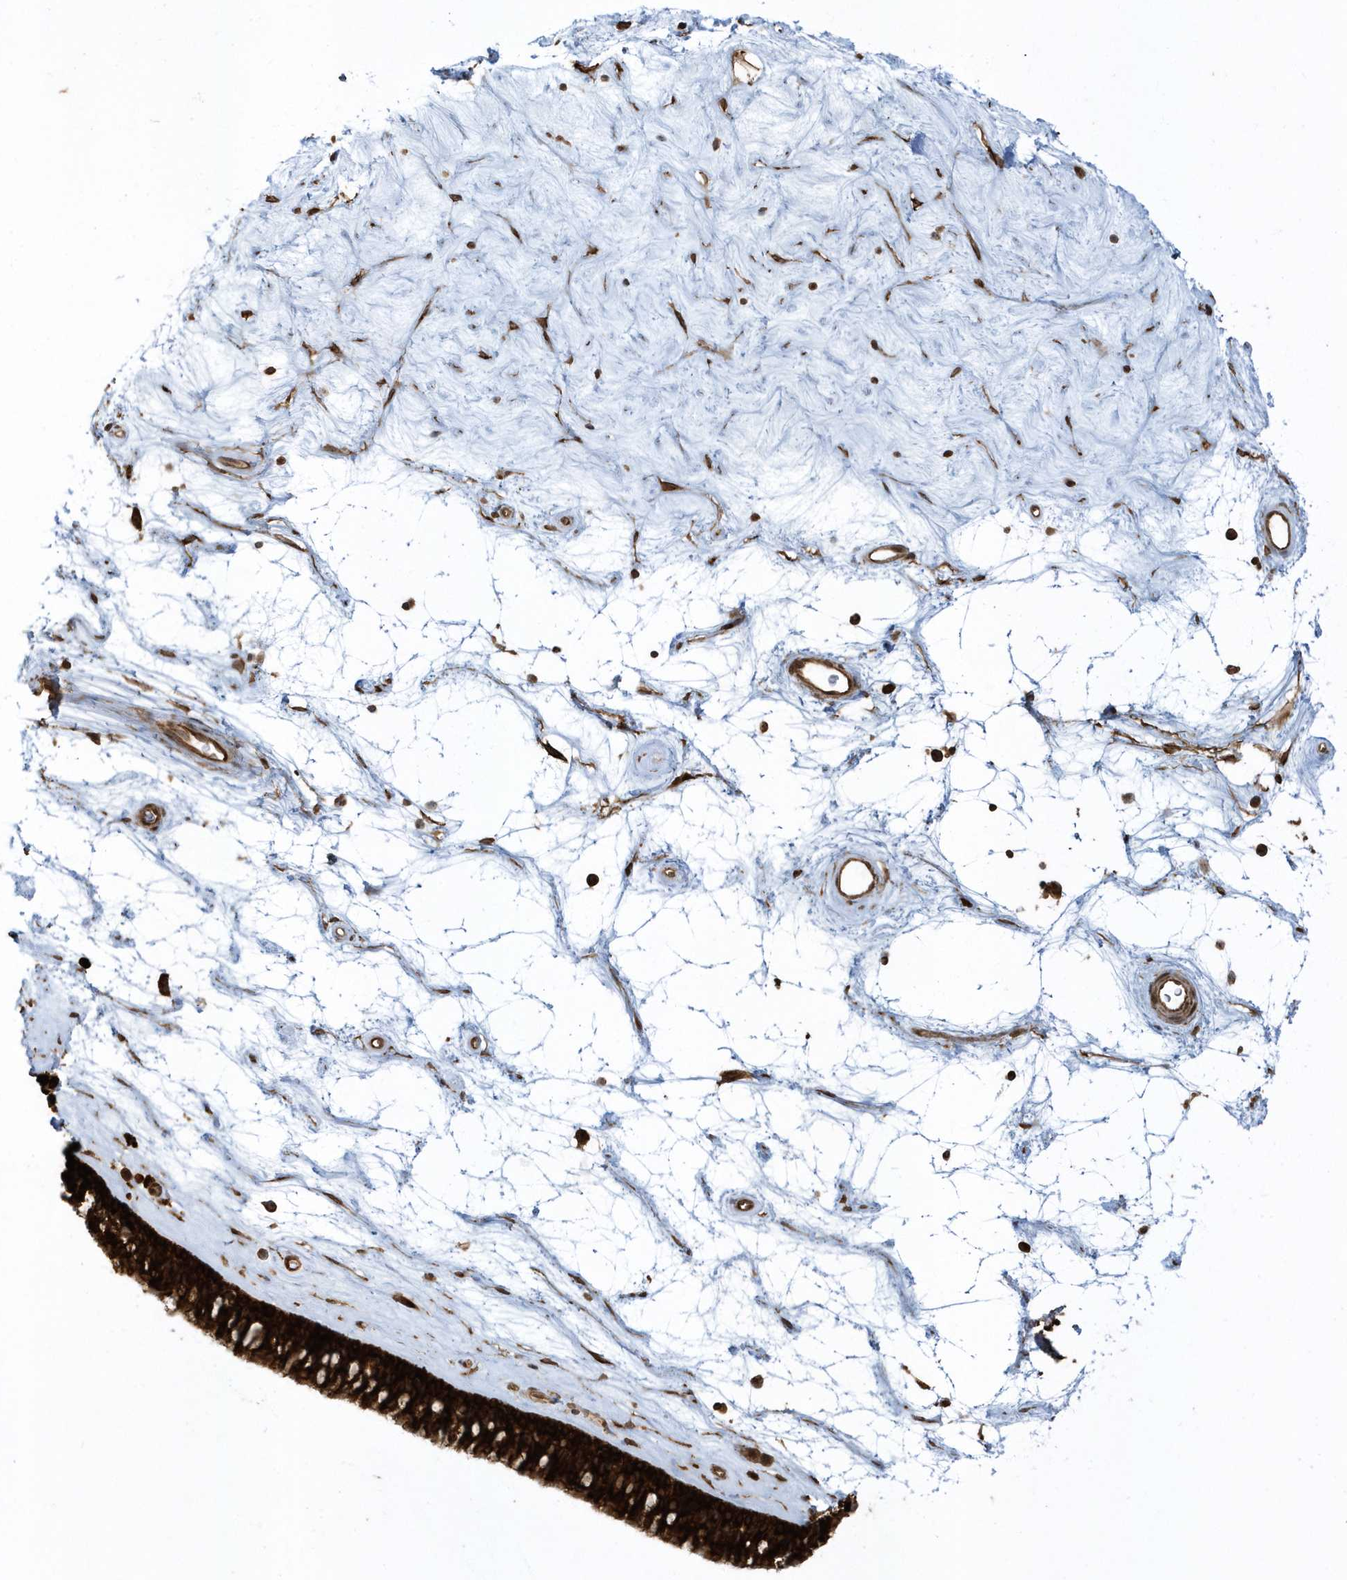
{"staining": {"intensity": "strong", "quantity": ">75%", "location": "cytoplasmic/membranous"}, "tissue": "nasopharynx", "cell_type": "Respiratory epithelial cells", "image_type": "normal", "snomed": [{"axis": "morphology", "description": "Normal tissue, NOS"}, {"axis": "topography", "description": "Nasopharynx"}], "caption": "Strong cytoplasmic/membranous positivity for a protein is appreciated in approximately >75% of respiratory epithelial cells of unremarkable nasopharynx using immunohistochemistry (IHC).", "gene": "CLCN6", "patient": {"sex": "male", "age": 64}}